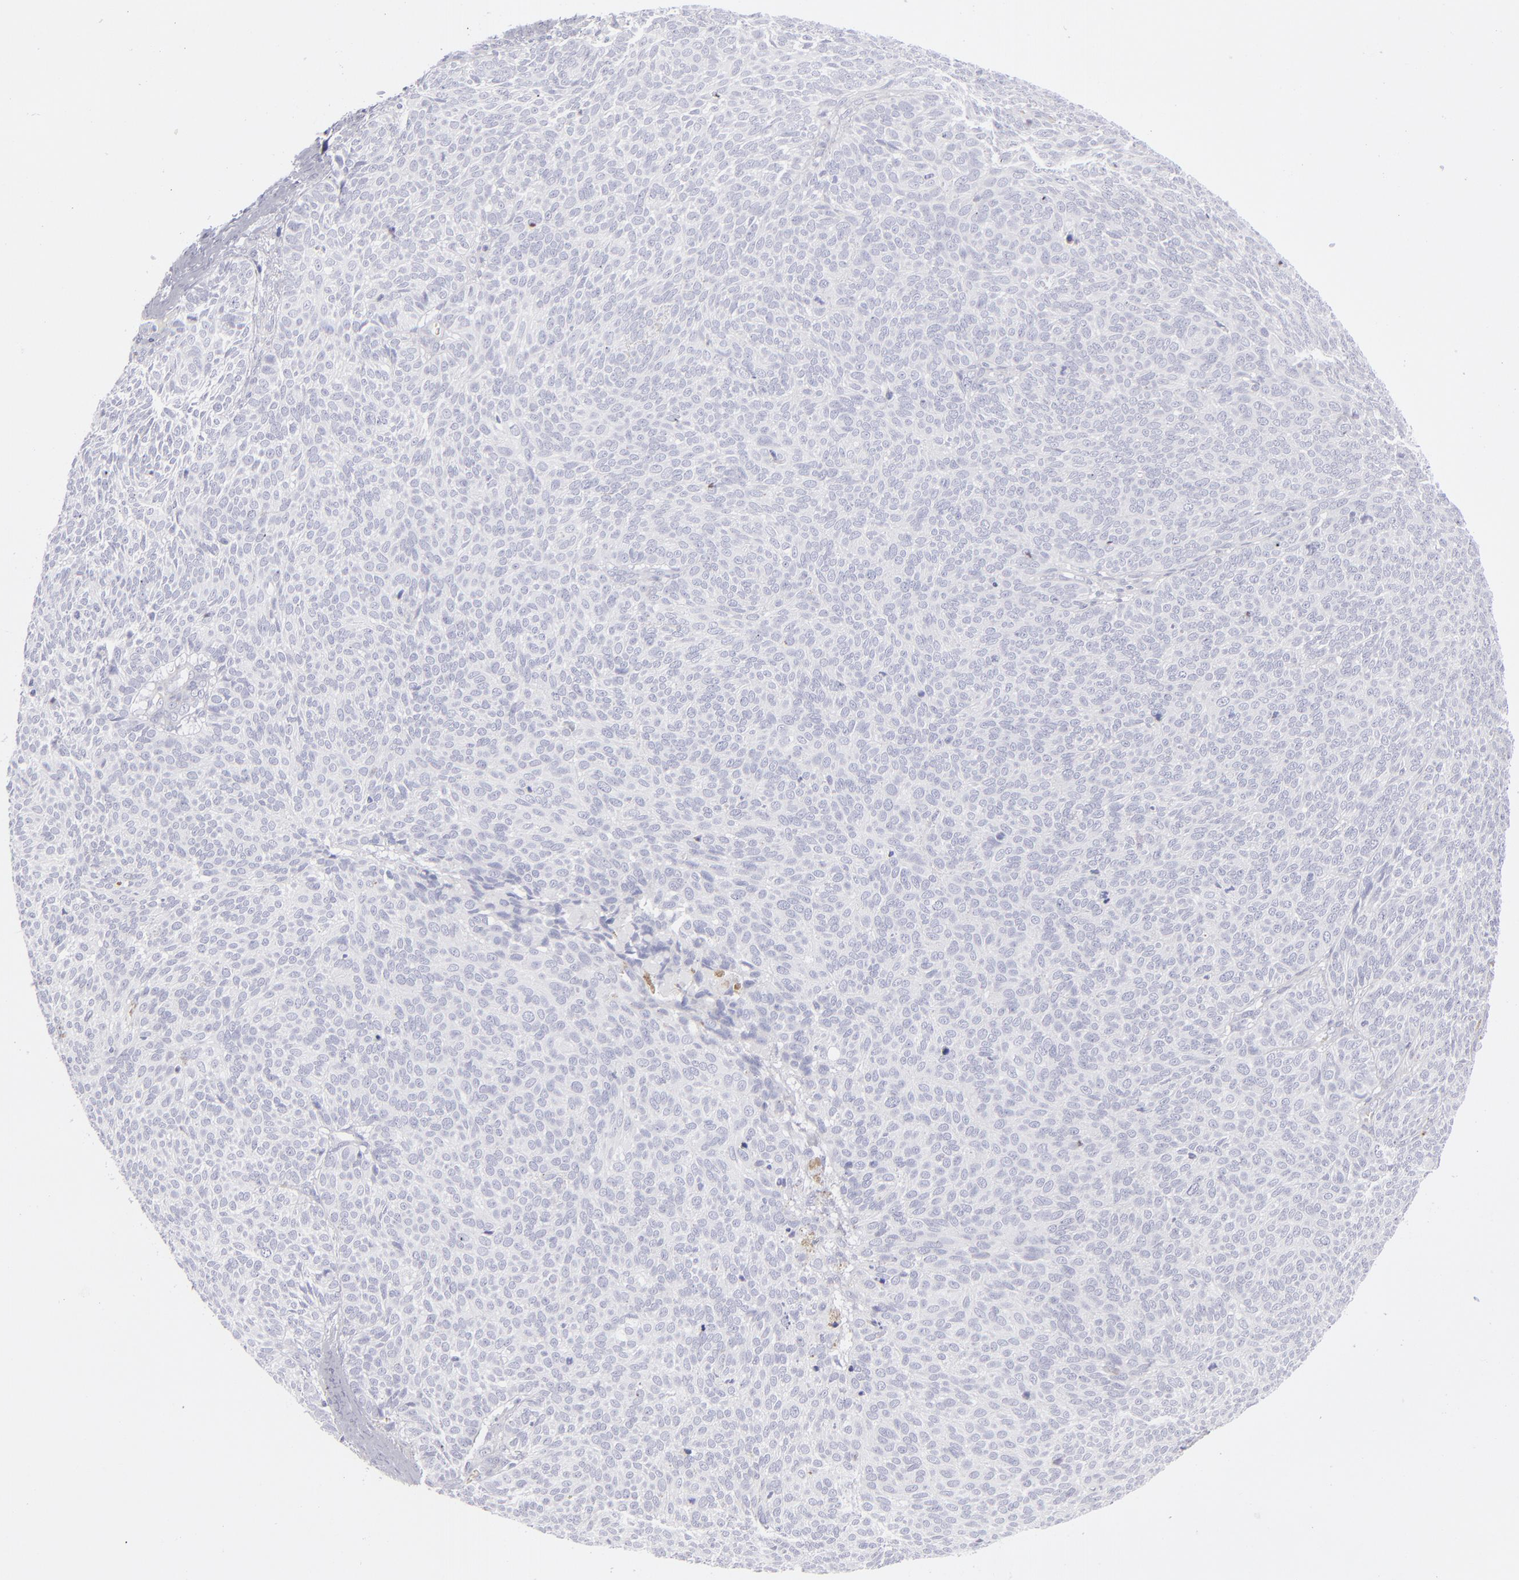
{"staining": {"intensity": "negative", "quantity": "none", "location": "none"}, "tissue": "skin cancer", "cell_type": "Tumor cells", "image_type": "cancer", "snomed": [{"axis": "morphology", "description": "Basal cell carcinoma"}, {"axis": "topography", "description": "Skin"}], "caption": "A high-resolution micrograph shows immunohistochemistry staining of skin cancer (basal cell carcinoma), which displays no significant positivity in tumor cells. (DAB (3,3'-diaminobenzidine) IHC visualized using brightfield microscopy, high magnification).", "gene": "CD22", "patient": {"sex": "male", "age": 63}}